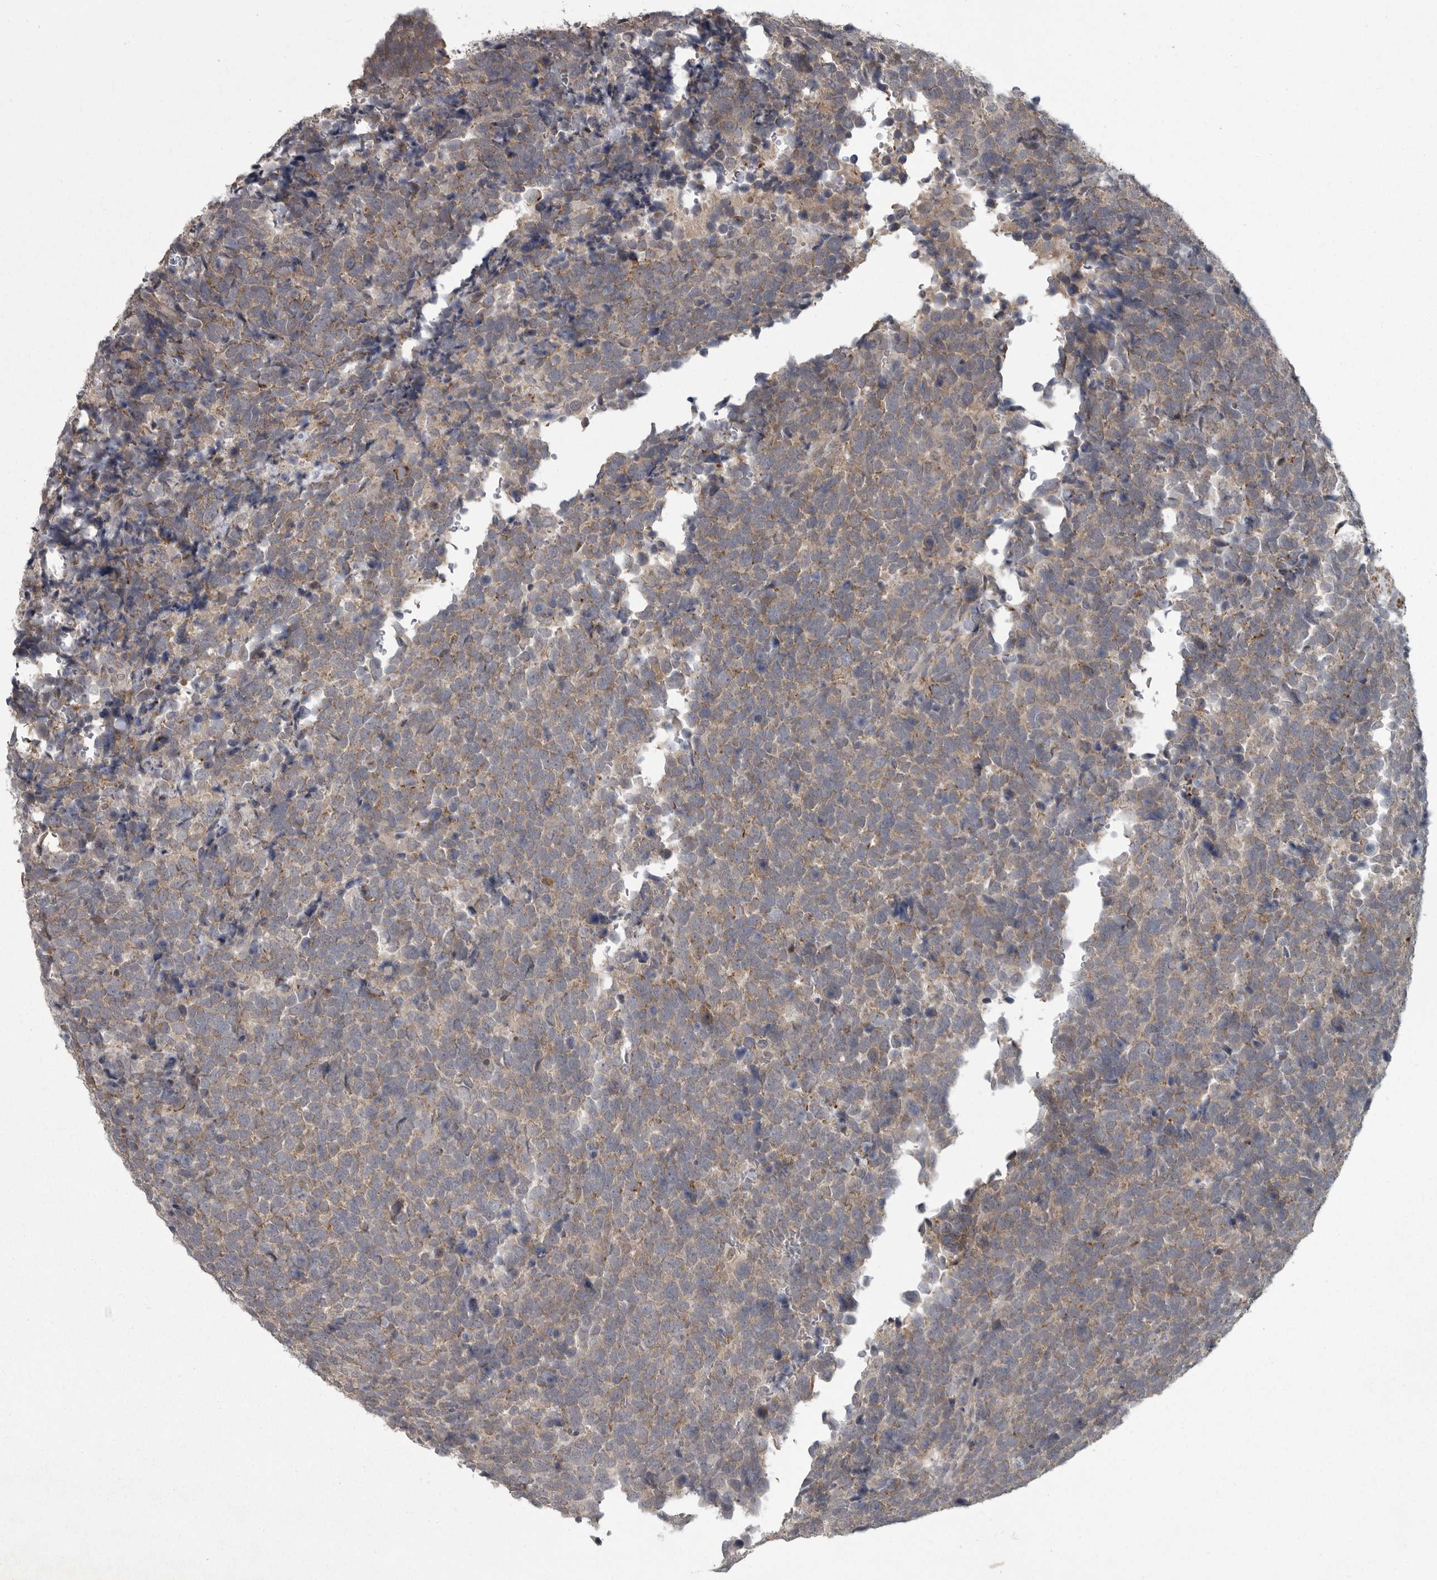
{"staining": {"intensity": "weak", "quantity": ">75%", "location": "cytoplasmic/membranous"}, "tissue": "urothelial cancer", "cell_type": "Tumor cells", "image_type": "cancer", "snomed": [{"axis": "morphology", "description": "Urothelial carcinoma, High grade"}, {"axis": "topography", "description": "Urinary bladder"}], "caption": "Urothelial cancer stained with a brown dye reveals weak cytoplasmic/membranous positive staining in about >75% of tumor cells.", "gene": "PPP1R9A", "patient": {"sex": "female", "age": 82}}